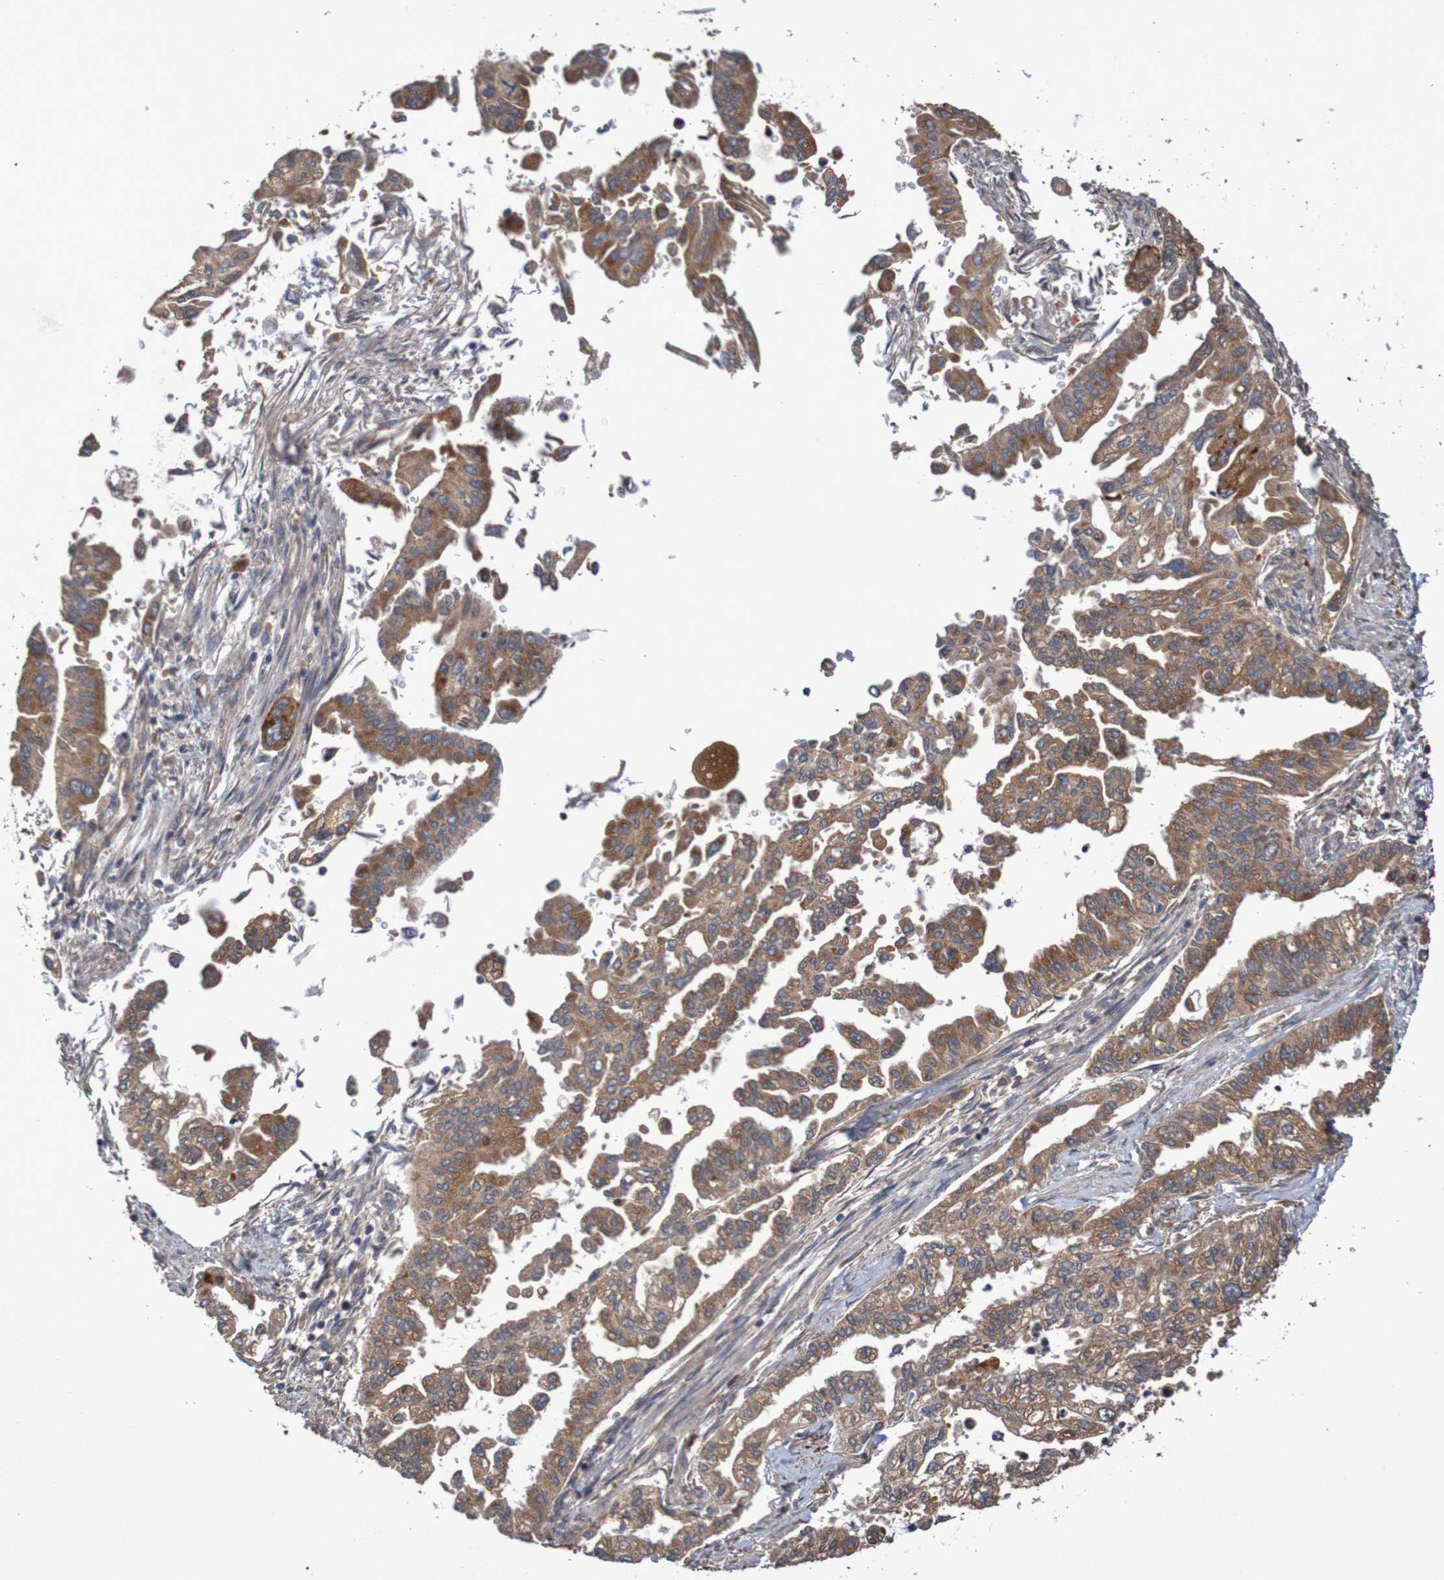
{"staining": {"intensity": "moderate", "quantity": ">75%", "location": "cytoplasmic/membranous"}, "tissue": "pancreatic cancer", "cell_type": "Tumor cells", "image_type": "cancer", "snomed": [{"axis": "morphology", "description": "Normal tissue, NOS"}, {"axis": "topography", "description": "Pancreas"}], "caption": "Immunohistochemical staining of human pancreatic cancer exhibits medium levels of moderate cytoplasmic/membranous positivity in approximately >75% of tumor cells.", "gene": "PHYH", "patient": {"sex": "male", "age": 42}}